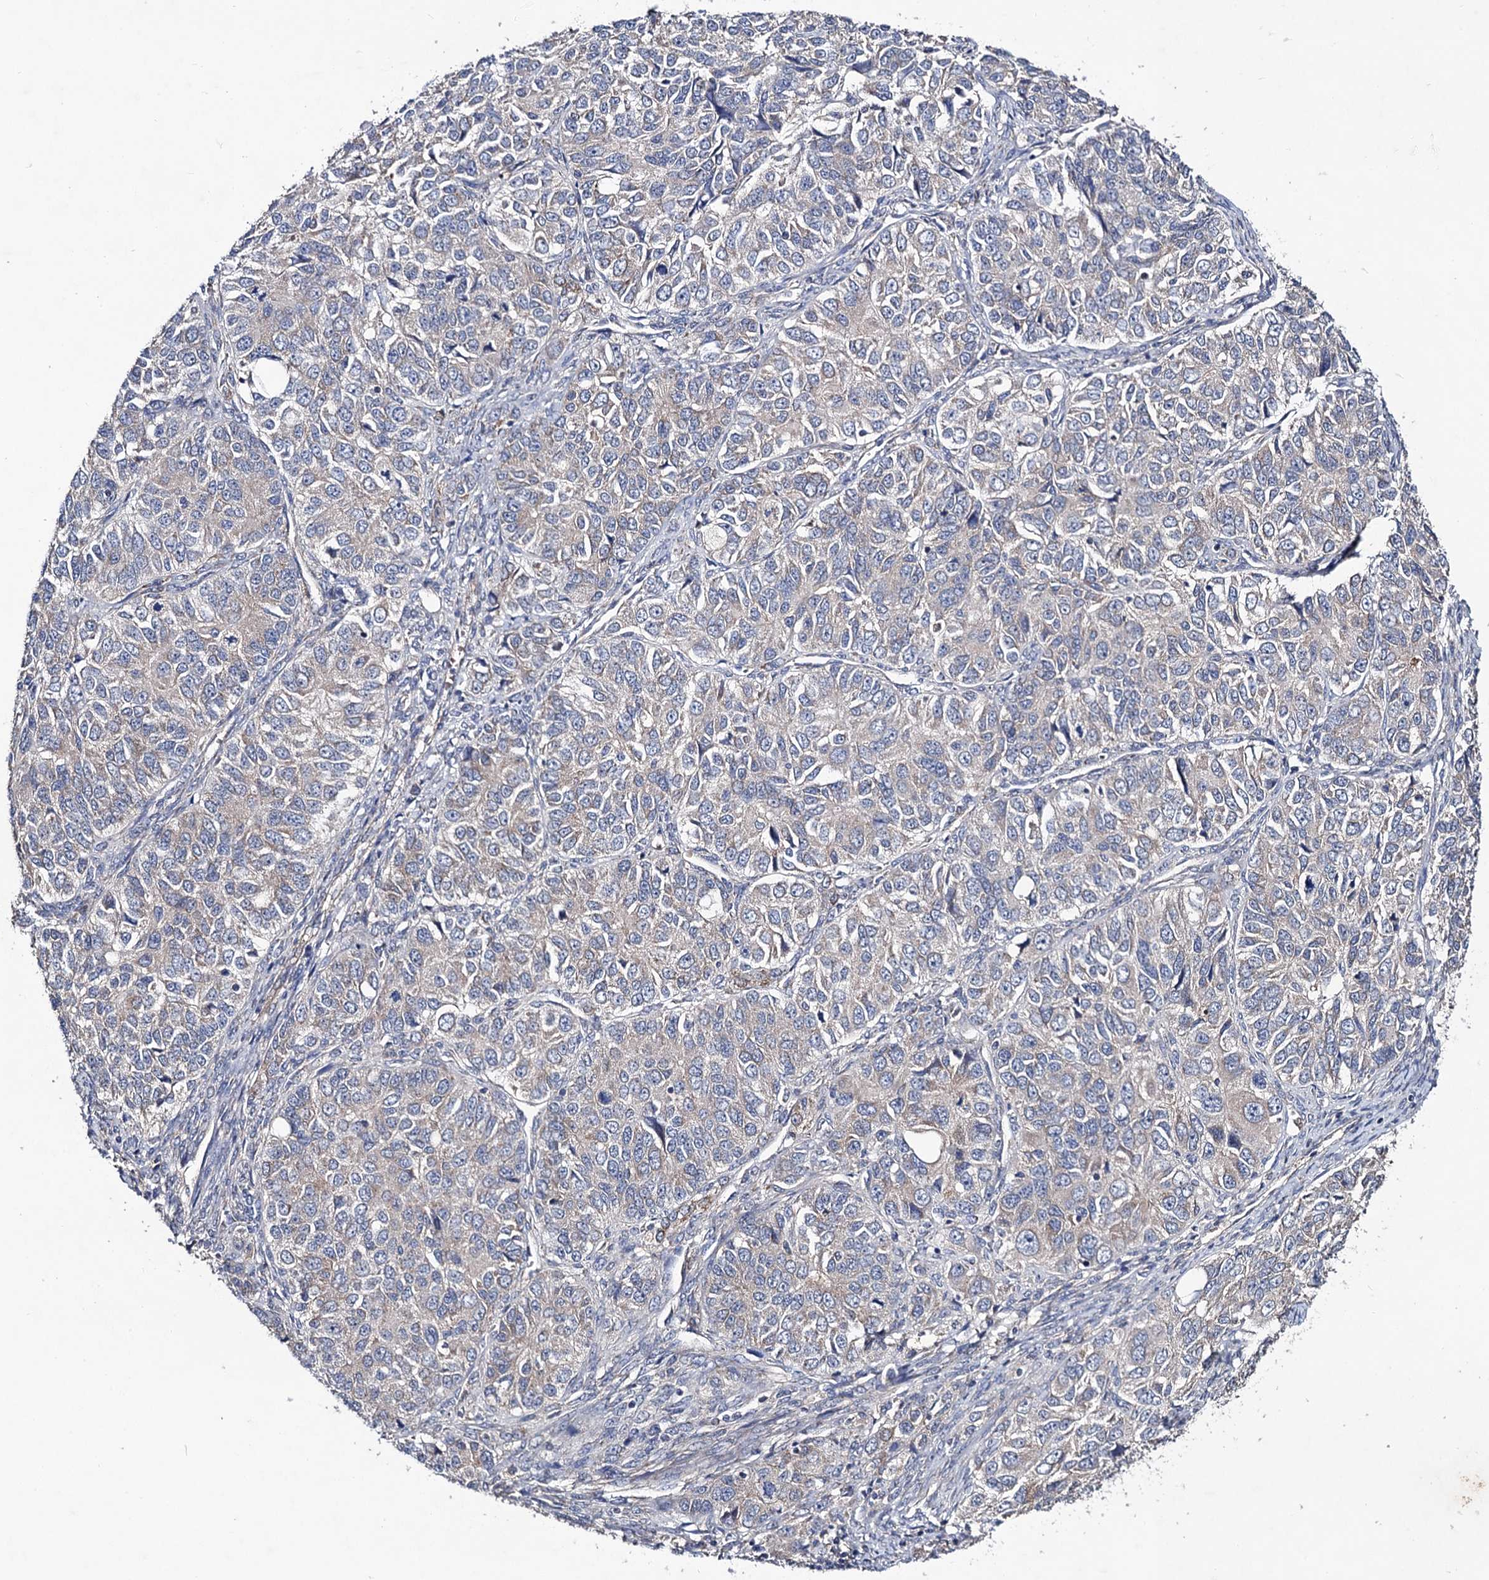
{"staining": {"intensity": "weak", "quantity": "<25%", "location": "cytoplasmic/membranous"}, "tissue": "ovarian cancer", "cell_type": "Tumor cells", "image_type": "cancer", "snomed": [{"axis": "morphology", "description": "Carcinoma, endometroid"}, {"axis": "topography", "description": "Ovary"}], "caption": "Human endometroid carcinoma (ovarian) stained for a protein using IHC exhibits no expression in tumor cells.", "gene": "VPS37D", "patient": {"sex": "female", "age": 51}}